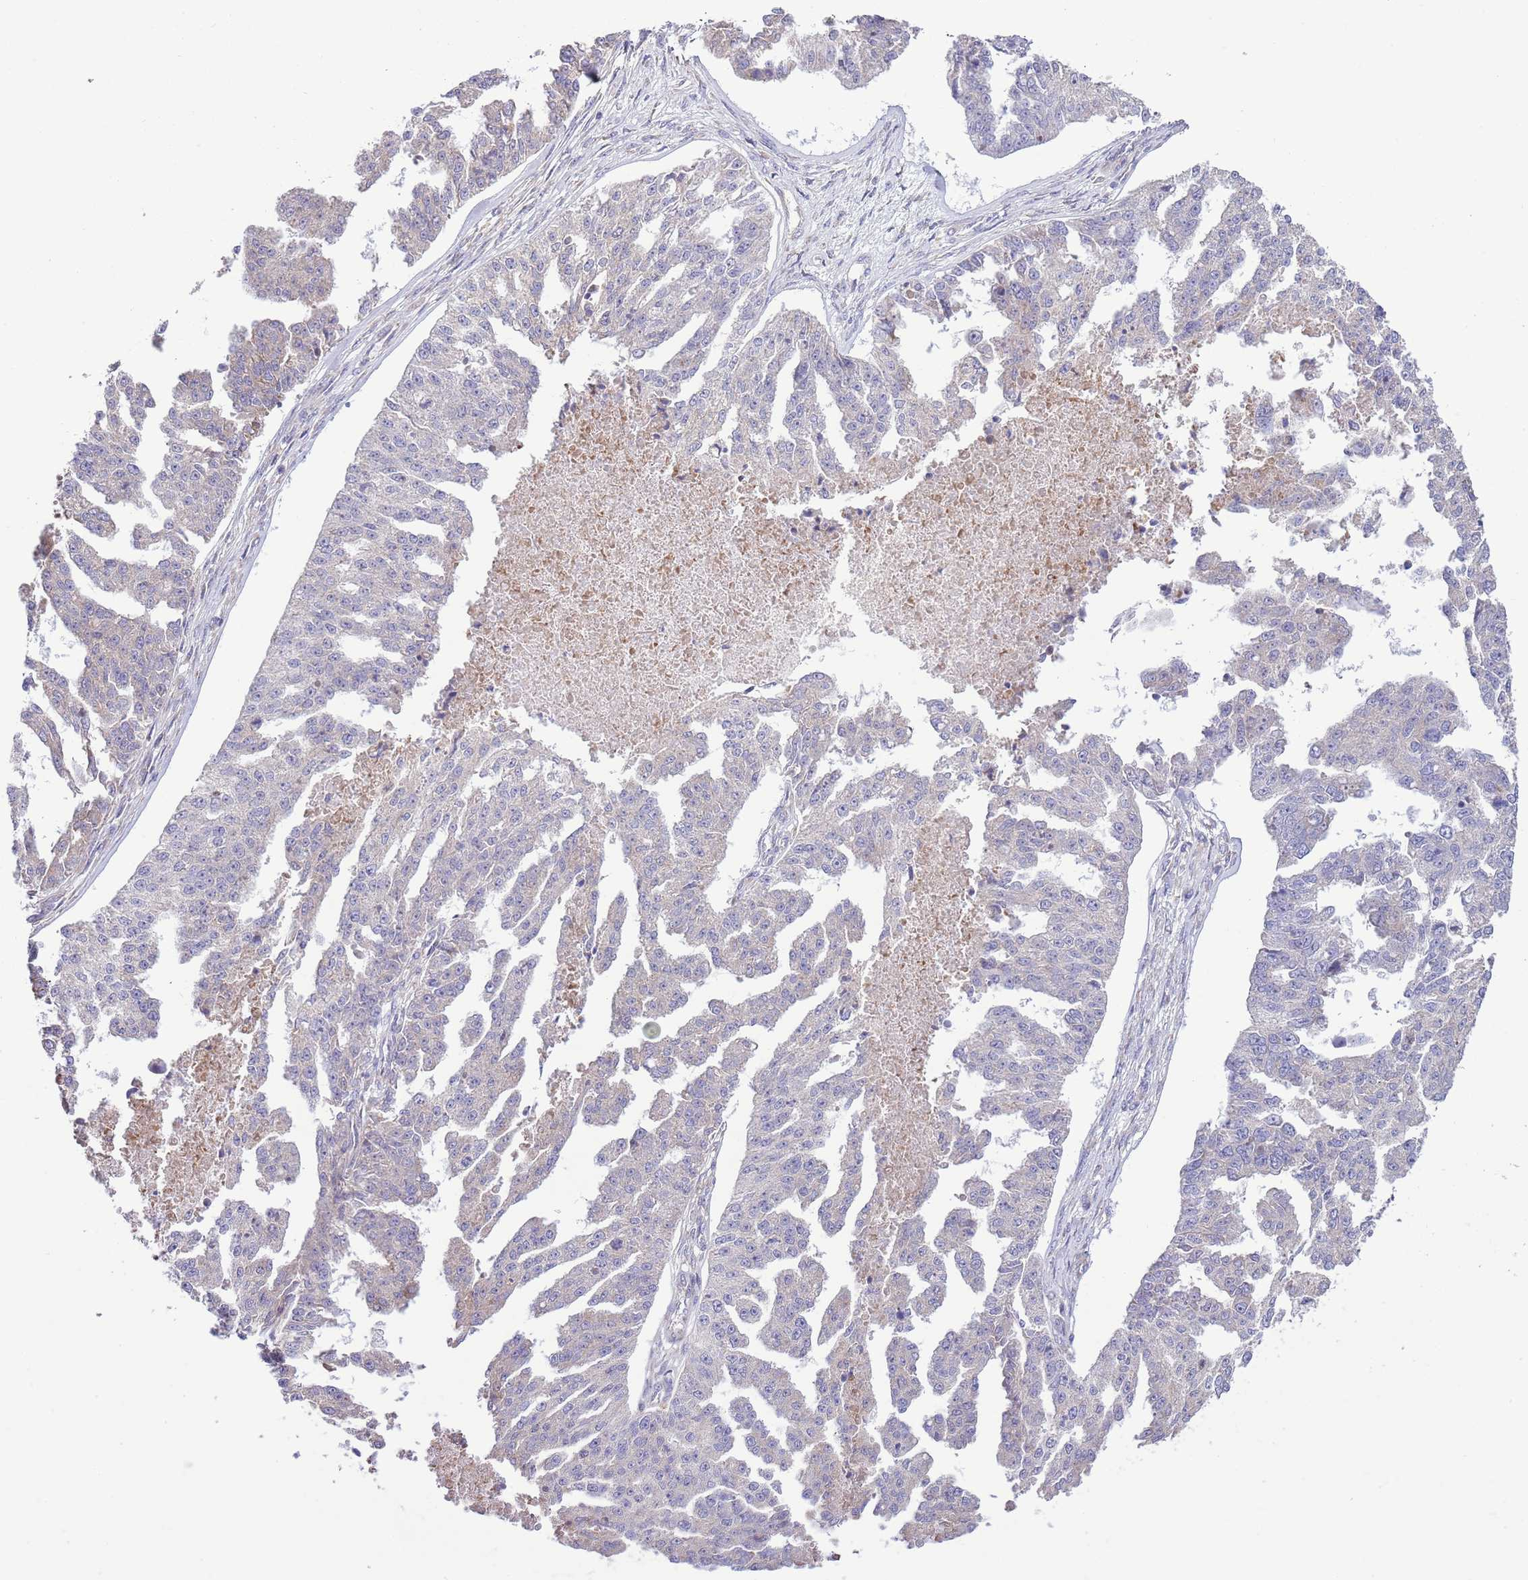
{"staining": {"intensity": "negative", "quantity": "none", "location": "none"}, "tissue": "ovarian cancer", "cell_type": "Tumor cells", "image_type": "cancer", "snomed": [{"axis": "morphology", "description": "Cystadenocarcinoma, serous, NOS"}, {"axis": "topography", "description": "Ovary"}], "caption": "Immunohistochemistry histopathology image of serous cystadenocarcinoma (ovarian) stained for a protein (brown), which shows no expression in tumor cells. (Stains: DAB immunohistochemistry (IHC) with hematoxylin counter stain, Microscopy: brightfield microscopy at high magnification).", "gene": "DAND5", "patient": {"sex": "female", "age": 58}}